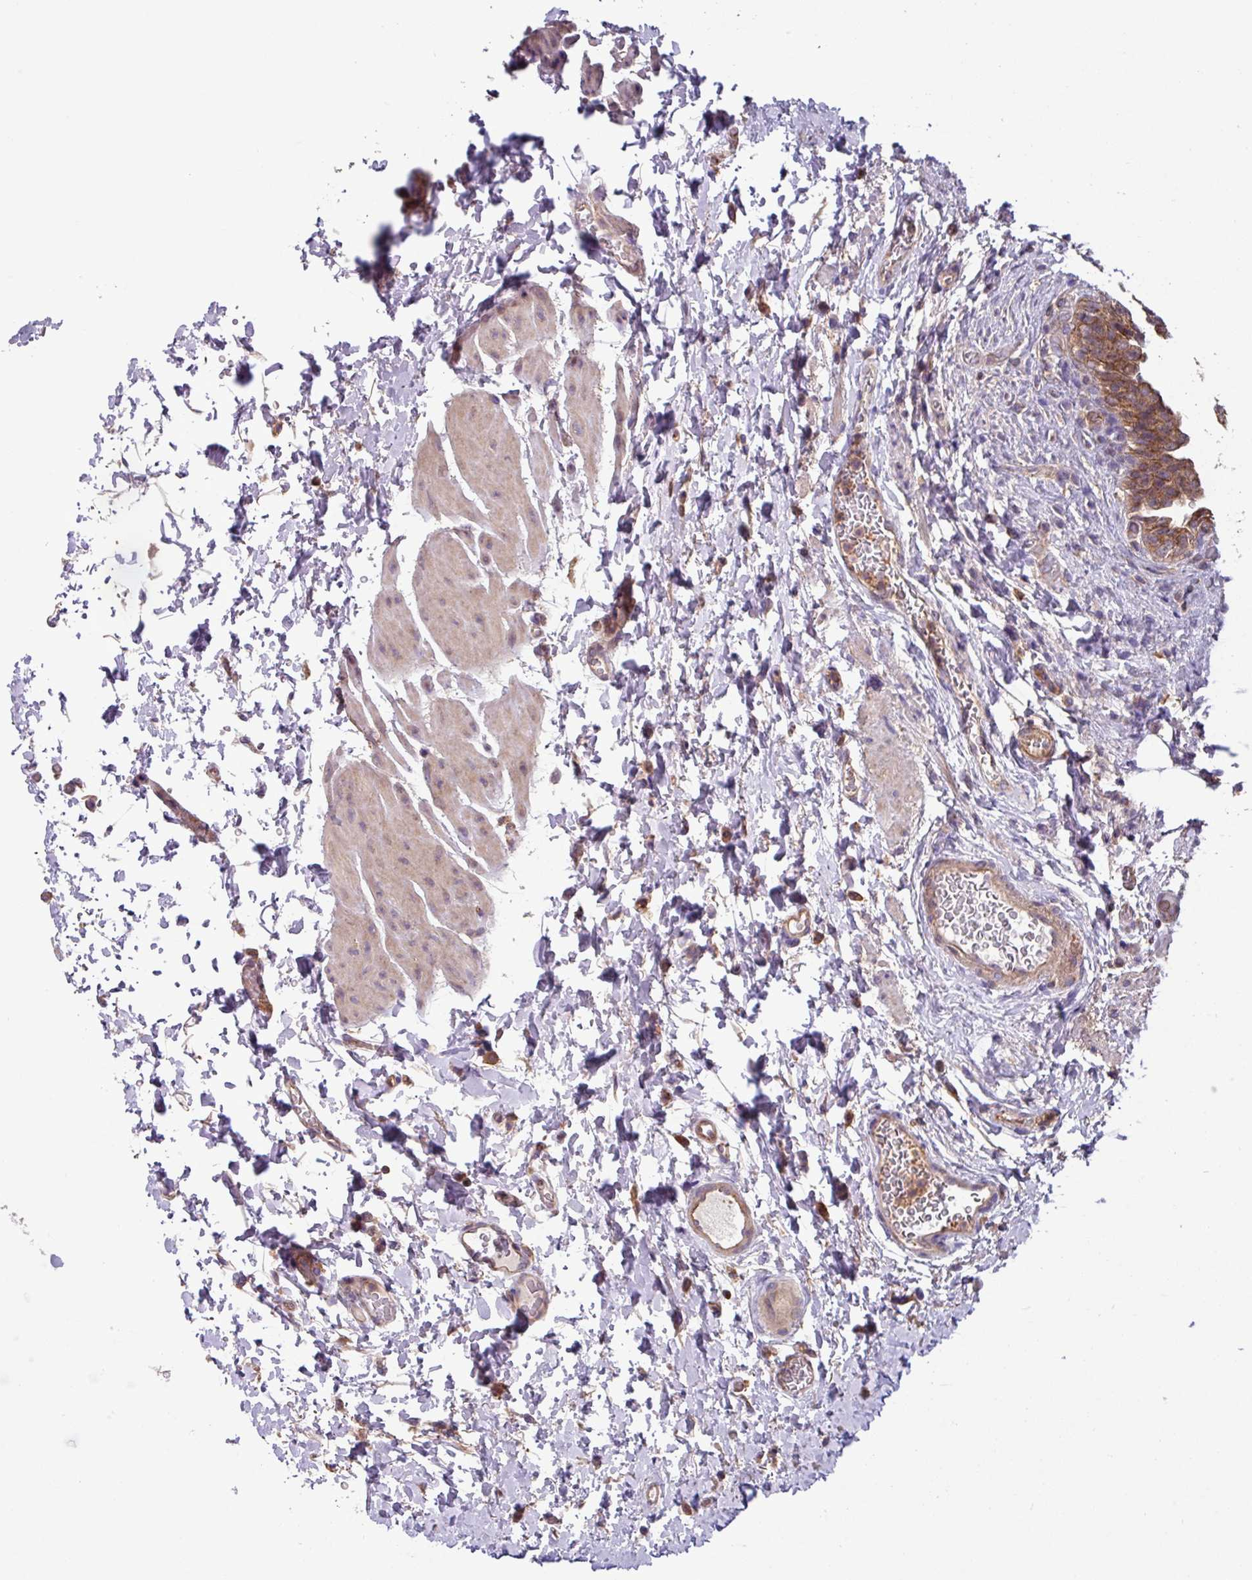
{"staining": {"intensity": "moderate", "quantity": ">75%", "location": "cytoplasmic/membranous"}, "tissue": "urinary bladder", "cell_type": "Urothelial cells", "image_type": "normal", "snomed": [{"axis": "morphology", "description": "Normal tissue, NOS"}, {"axis": "topography", "description": "Urinary bladder"}], "caption": "Immunohistochemical staining of normal urinary bladder reveals moderate cytoplasmic/membranous protein expression in approximately >75% of urothelial cells.", "gene": "PLEKHD1", "patient": {"sex": "male", "age": 69}}